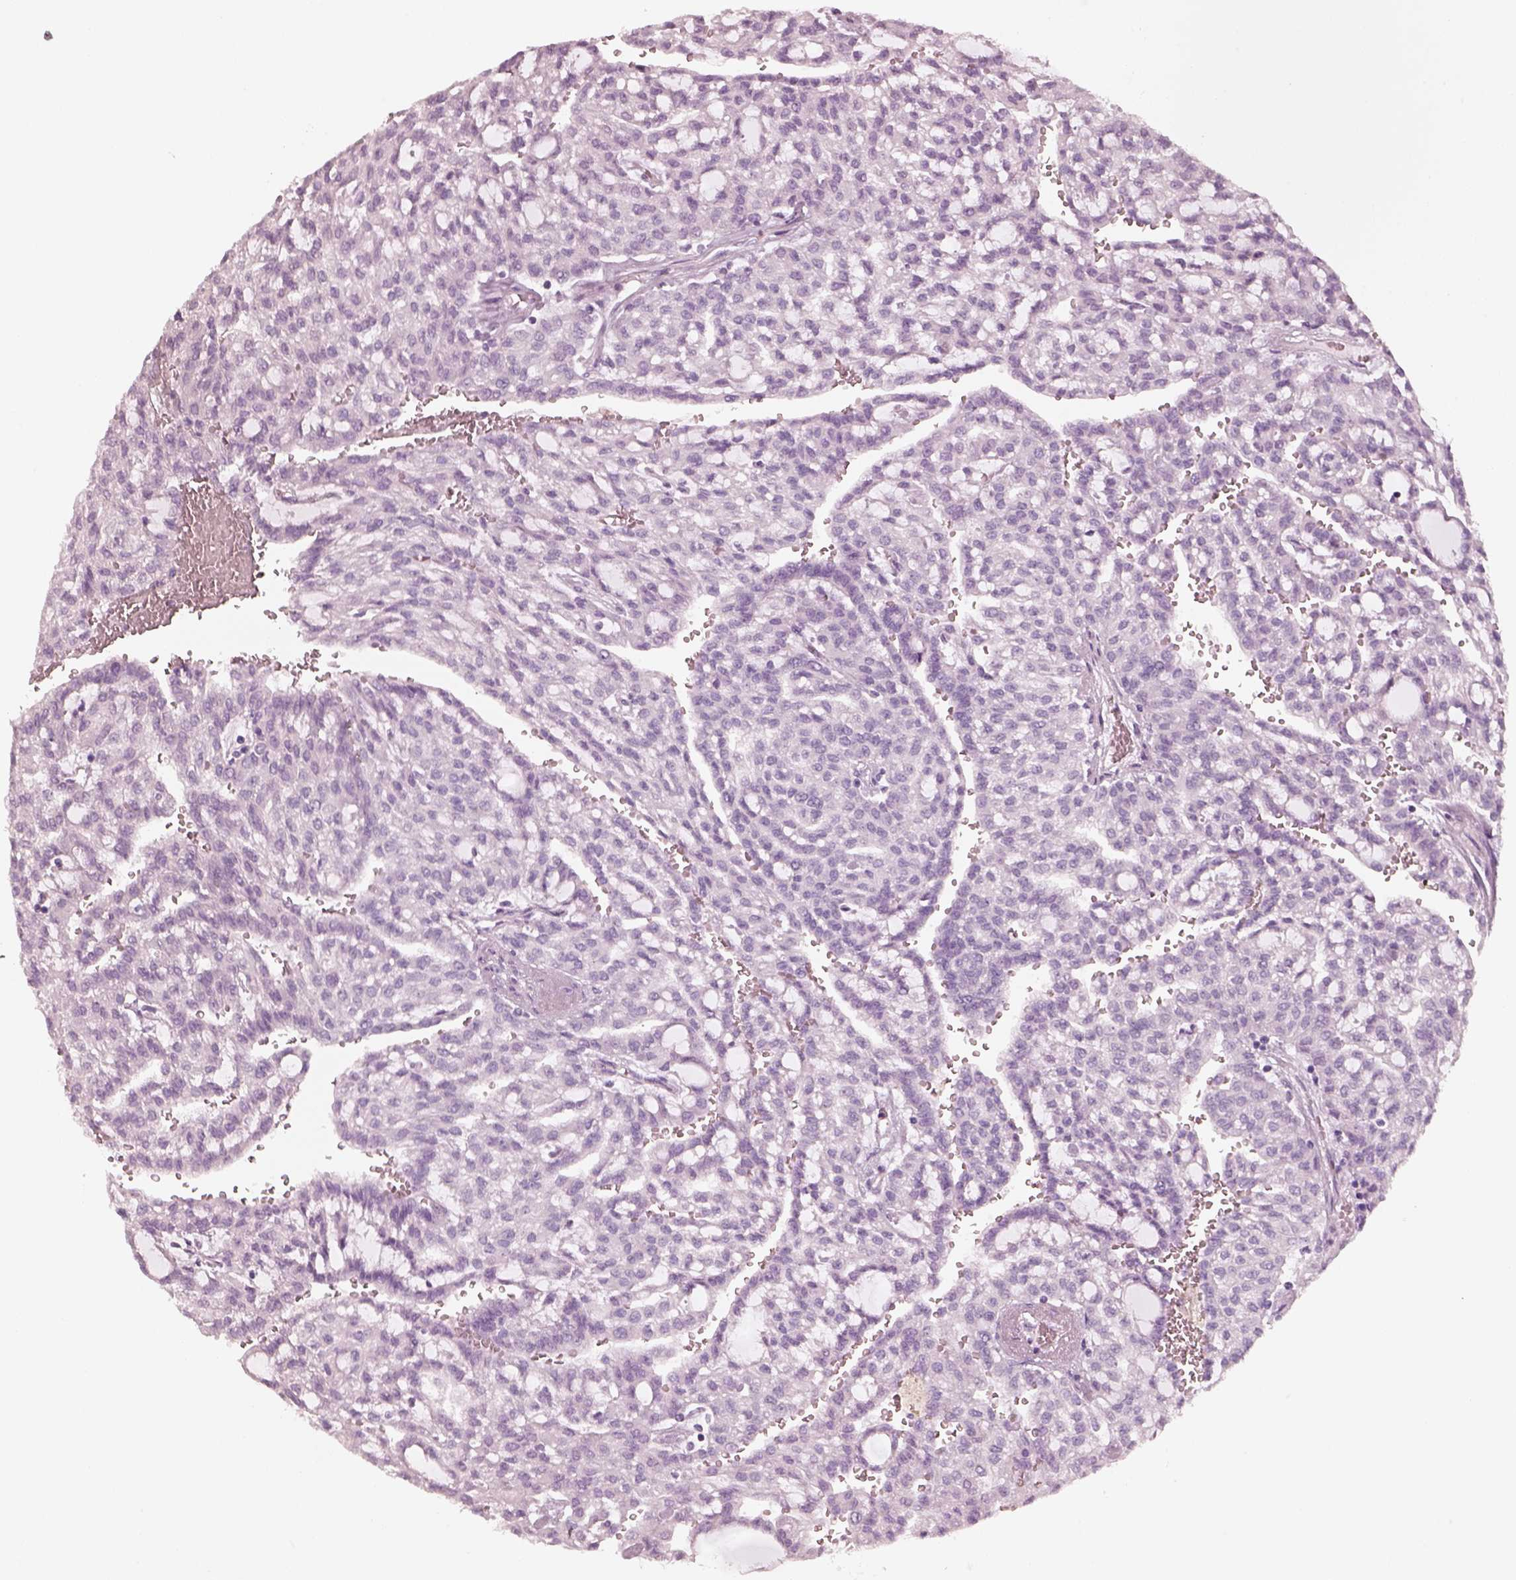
{"staining": {"intensity": "negative", "quantity": "none", "location": "none"}, "tissue": "renal cancer", "cell_type": "Tumor cells", "image_type": "cancer", "snomed": [{"axis": "morphology", "description": "Adenocarcinoma, NOS"}, {"axis": "topography", "description": "Kidney"}], "caption": "Immunohistochemical staining of renal cancer shows no significant positivity in tumor cells. (DAB (3,3'-diaminobenzidine) immunohistochemistry (IHC) visualized using brightfield microscopy, high magnification).", "gene": "R3HDML", "patient": {"sex": "male", "age": 63}}